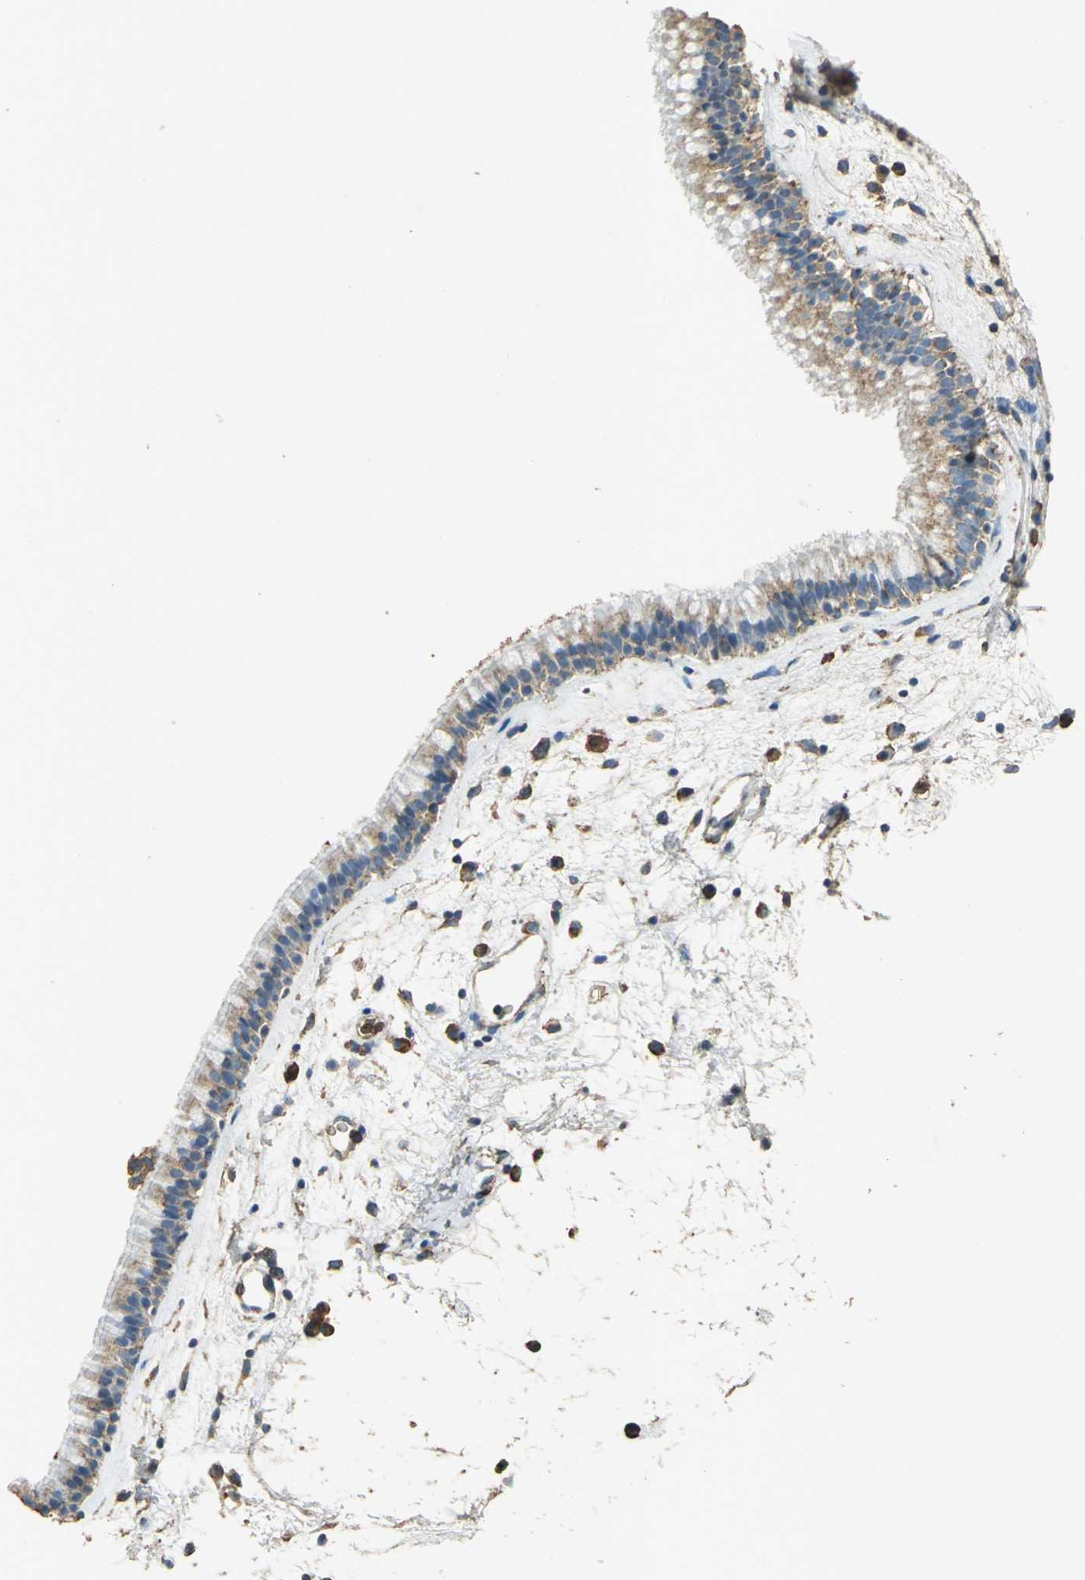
{"staining": {"intensity": "weak", "quantity": ">75%", "location": "cytoplasmic/membranous"}, "tissue": "nasopharynx", "cell_type": "Respiratory epithelial cells", "image_type": "normal", "snomed": [{"axis": "morphology", "description": "Normal tissue, NOS"}, {"axis": "morphology", "description": "Inflammation, NOS"}, {"axis": "topography", "description": "Nasopharynx"}], "caption": "Protein positivity by immunohistochemistry displays weak cytoplasmic/membranous positivity in approximately >75% of respiratory epithelial cells in benign nasopharynx.", "gene": "TRAPPC2", "patient": {"sex": "male", "age": 48}}